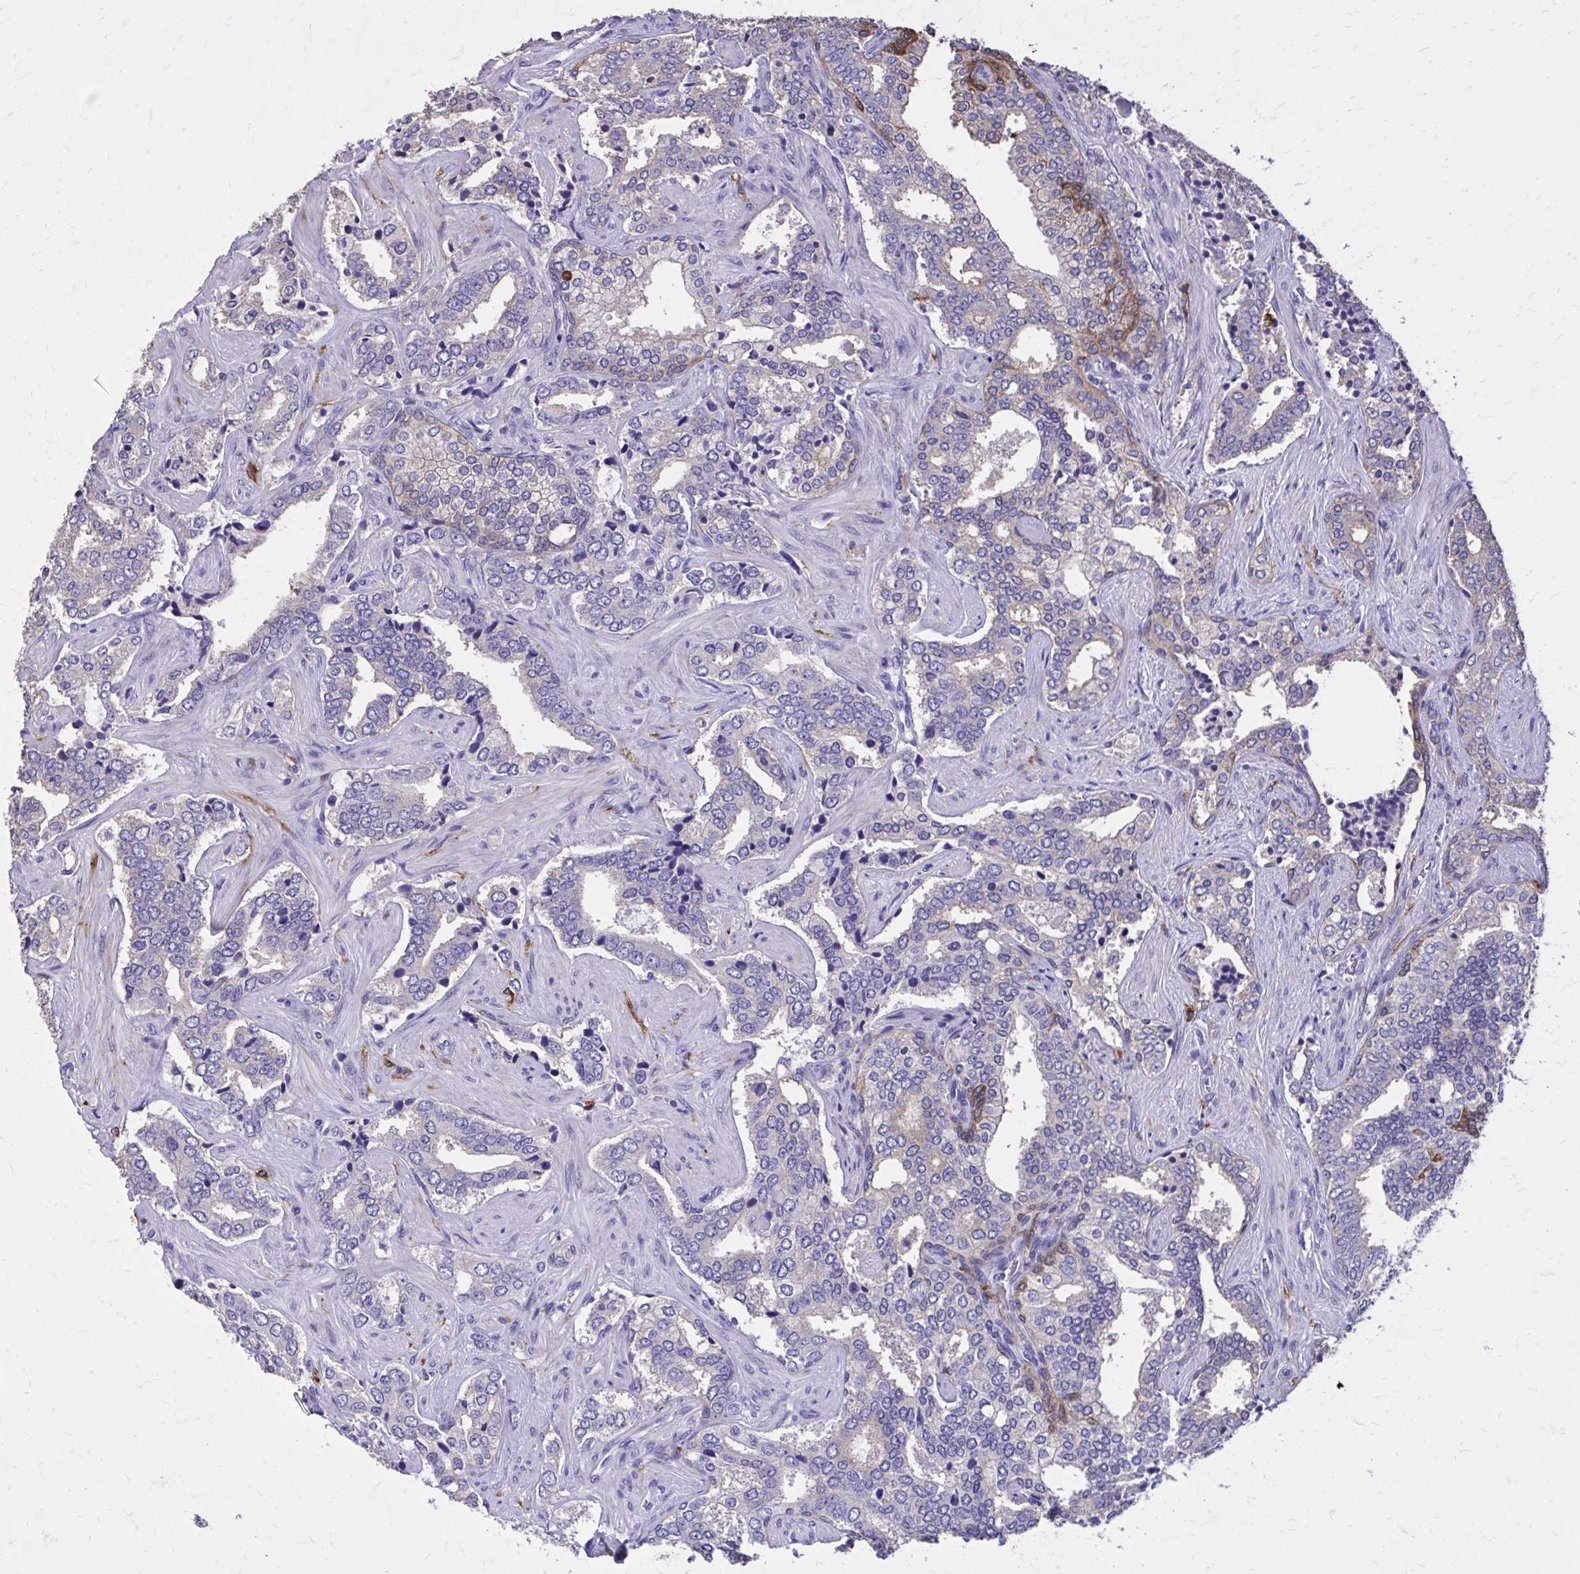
{"staining": {"intensity": "negative", "quantity": "none", "location": "none"}, "tissue": "prostate cancer", "cell_type": "Tumor cells", "image_type": "cancer", "snomed": [{"axis": "morphology", "description": "Adenocarcinoma, High grade"}, {"axis": "topography", "description": "Prostate"}], "caption": "Immunohistochemistry (IHC) of human prostate cancer (high-grade adenocarcinoma) shows no expression in tumor cells. Nuclei are stained in blue.", "gene": "EPB41L1", "patient": {"sex": "male", "age": 60}}